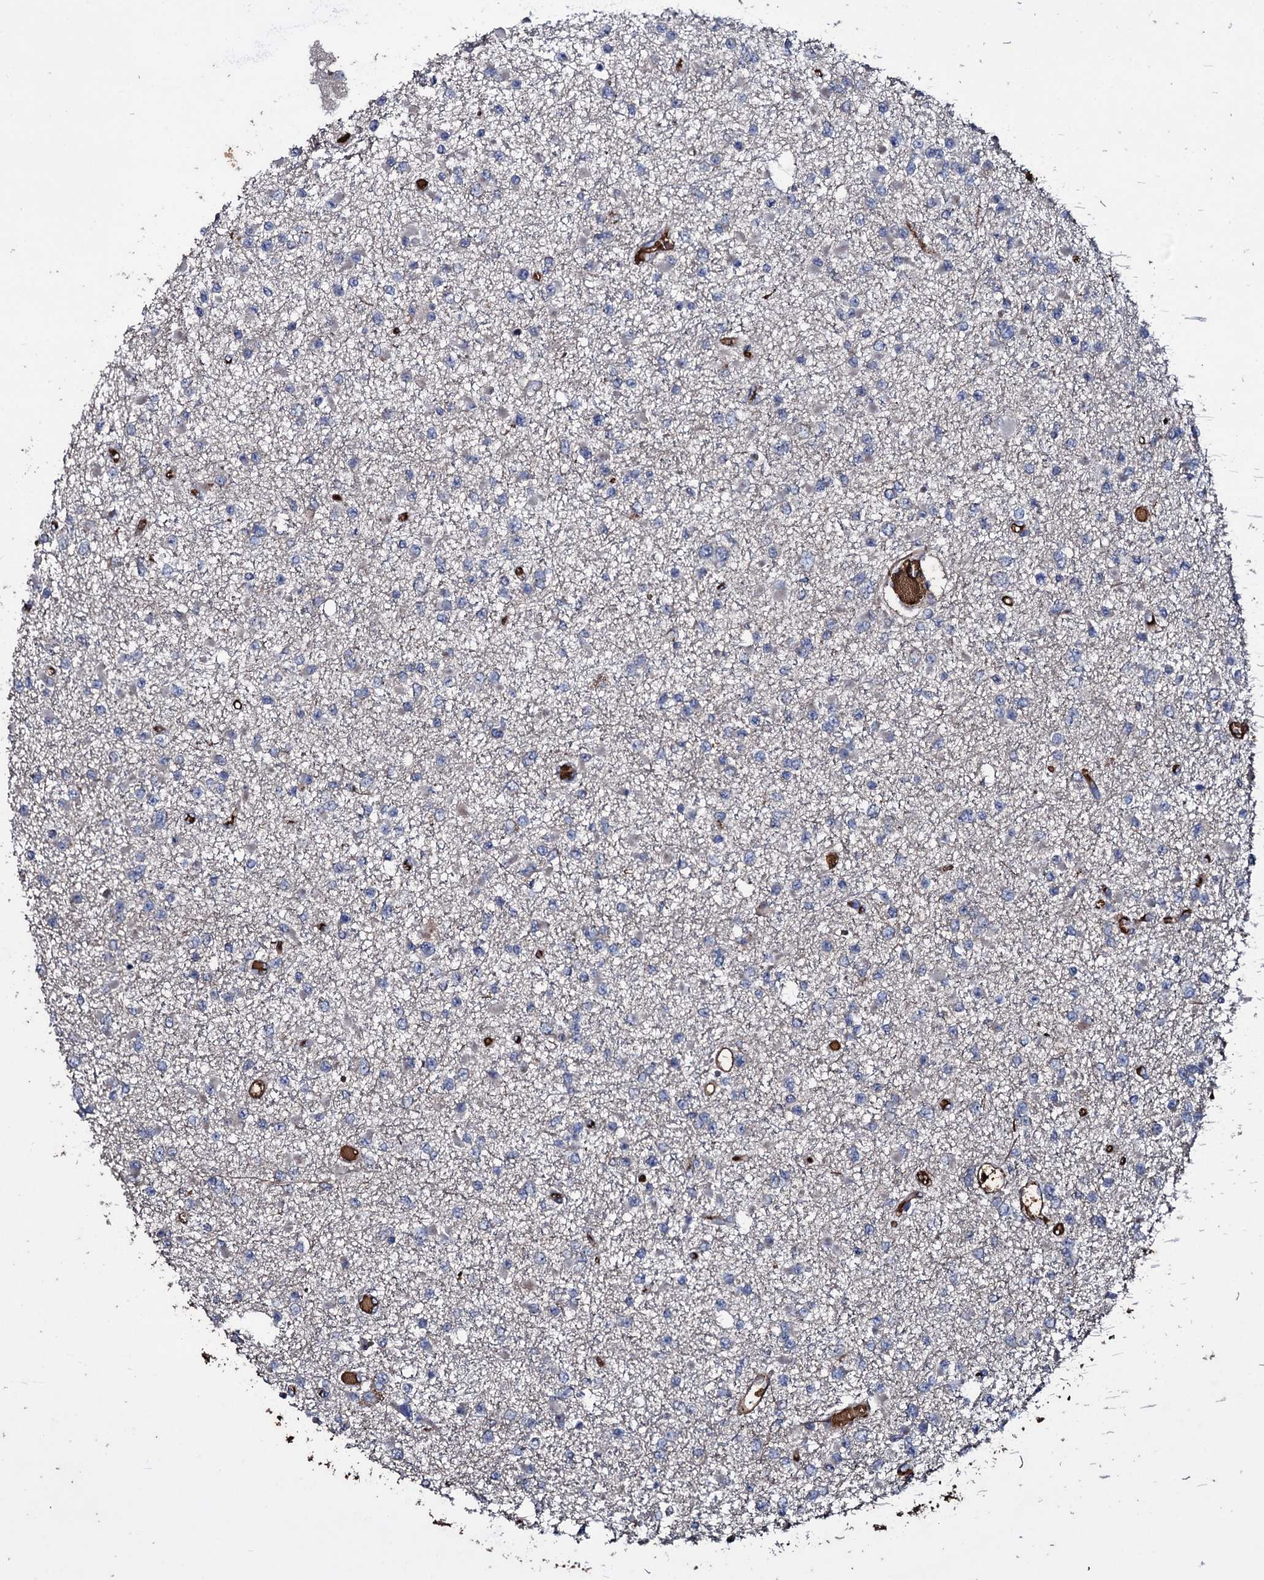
{"staining": {"intensity": "negative", "quantity": "none", "location": "none"}, "tissue": "glioma", "cell_type": "Tumor cells", "image_type": "cancer", "snomed": [{"axis": "morphology", "description": "Glioma, malignant, Low grade"}, {"axis": "topography", "description": "Brain"}], "caption": "Histopathology image shows no significant protein staining in tumor cells of glioma.", "gene": "ZSWIM8", "patient": {"sex": "female", "age": 22}}